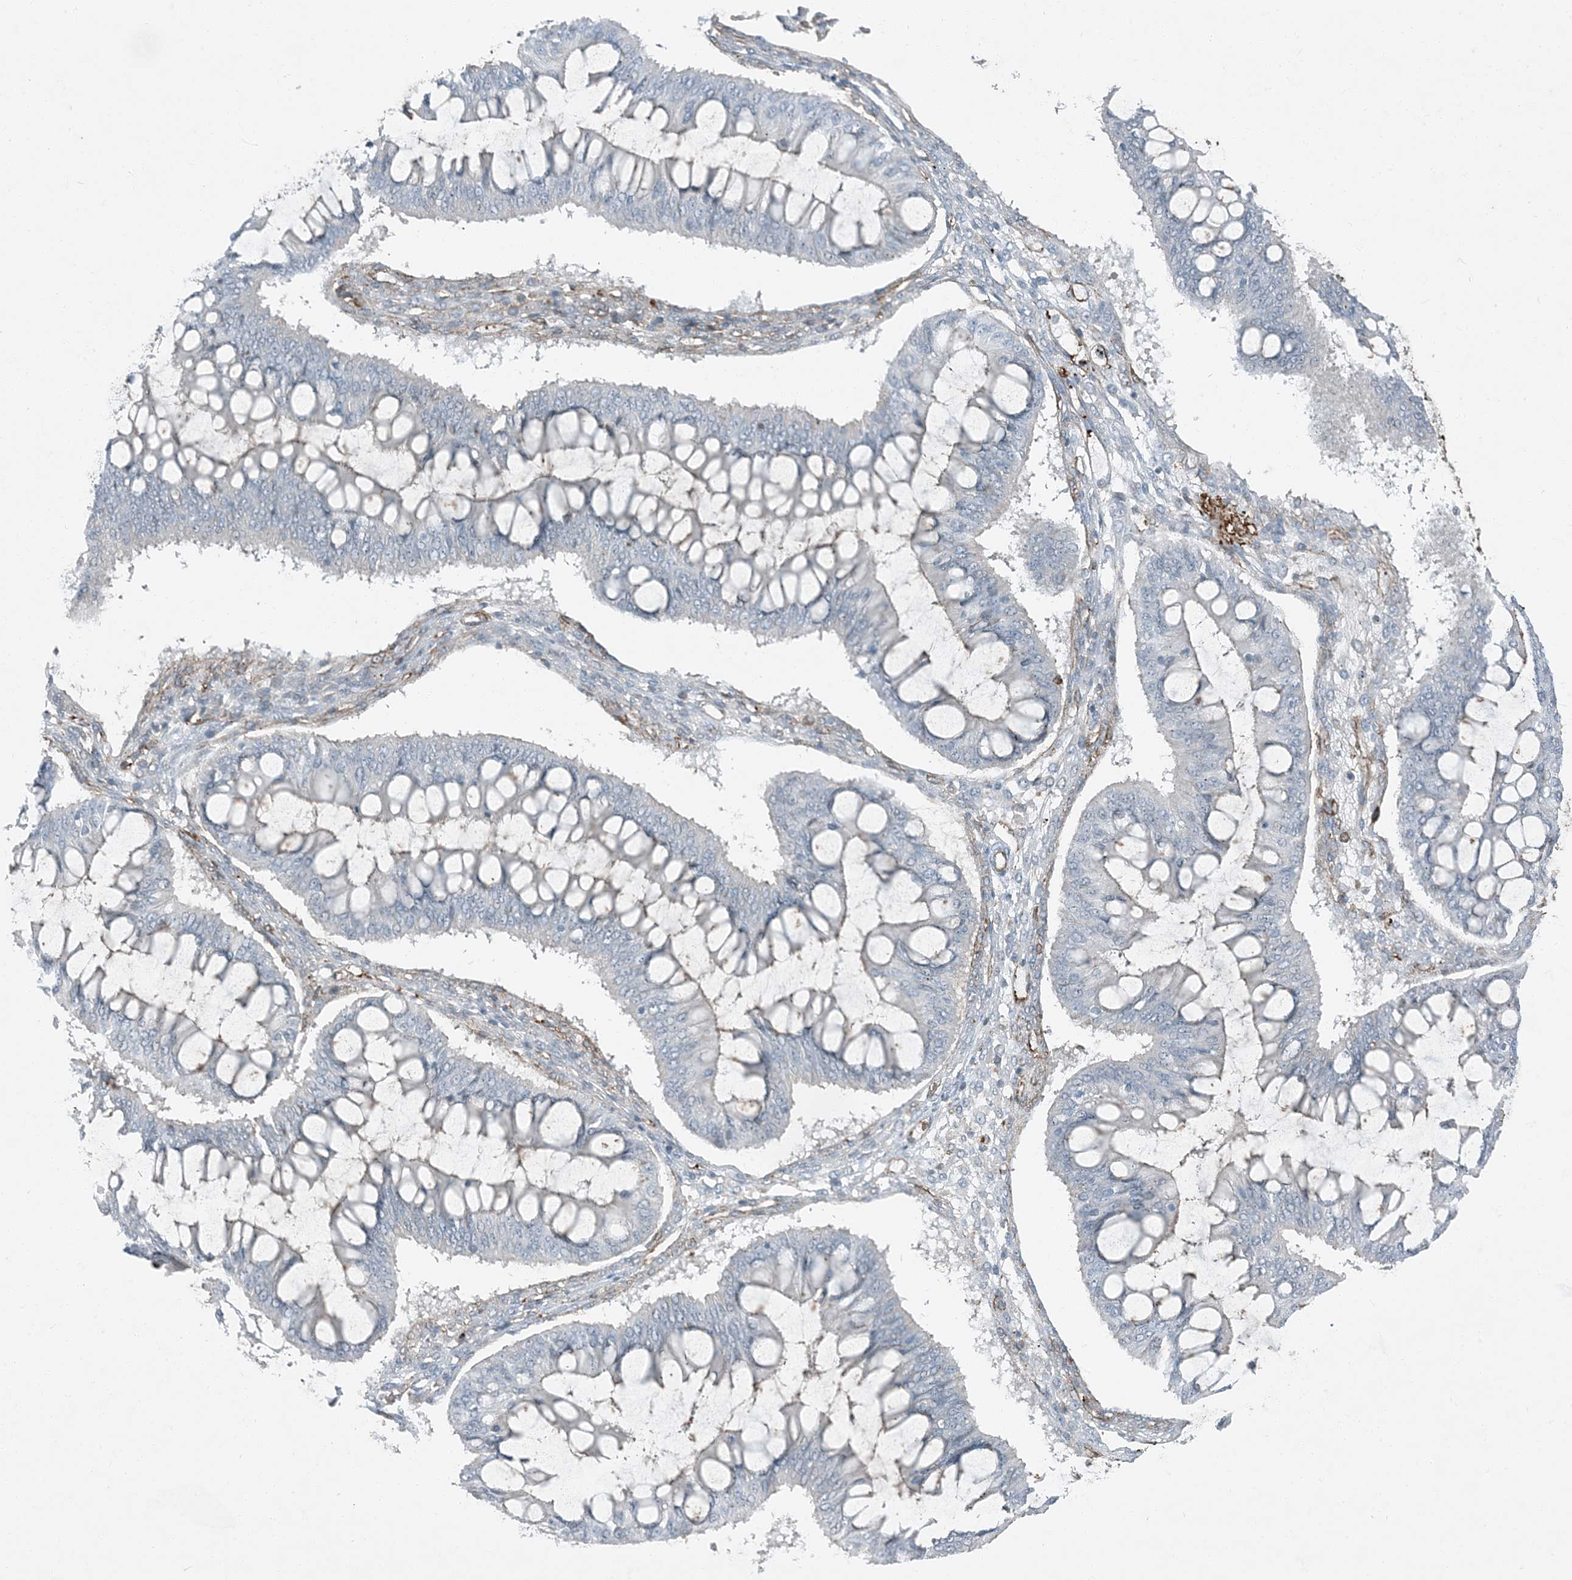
{"staining": {"intensity": "negative", "quantity": "none", "location": "none"}, "tissue": "ovarian cancer", "cell_type": "Tumor cells", "image_type": "cancer", "snomed": [{"axis": "morphology", "description": "Cystadenocarcinoma, mucinous, NOS"}, {"axis": "topography", "description": "Ovary"}], "caption": "An image of human ovarian cancer (mucinous cystadenocarcinoma) is negative for staining in tumor cells.", "gene": "APOBEC3C", "patient": {"sex": "female", "age": 73}}